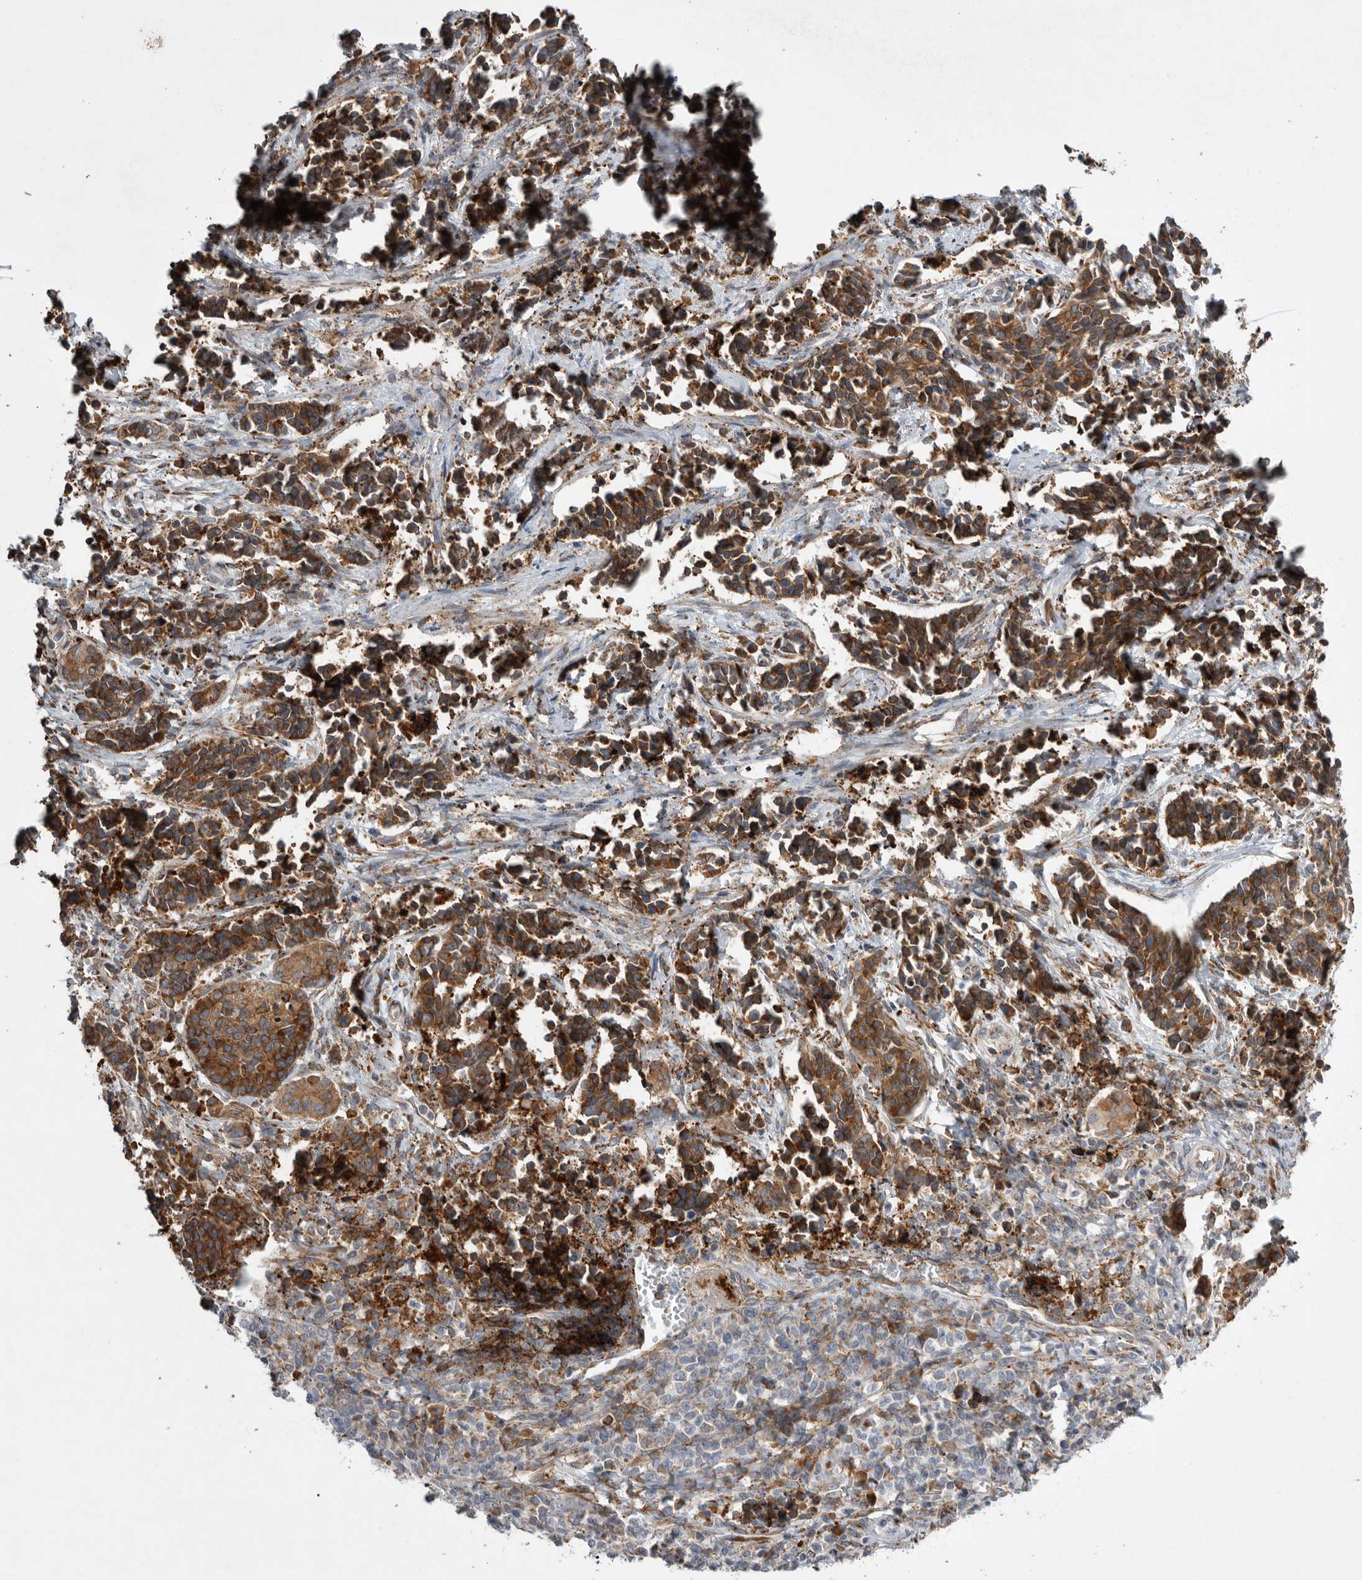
{"staining": {"intensity": "moderate", "quantity": ">75%", "location": "cytoplasmic/membranous"}, "tissue": "cervical cancer", "cell_type": "Tumor cells", "image_type": "cancer", "snomed": [{"axis": "morphology", "description": "Normal tissue, NOS"}, {"axis": "morphology", "description": "Squamous cell carcinoma, NOS"}, {"axis": "topography", "description": "Cervix"}], "caption": "A brown stain shows moderate cytoplasmic/membranous staining of a protein in cervical cancer (squamous cell carcinoma) tumor cells.", "gene": "GANAB", "patient": {"sex": "female", "age": 35}}